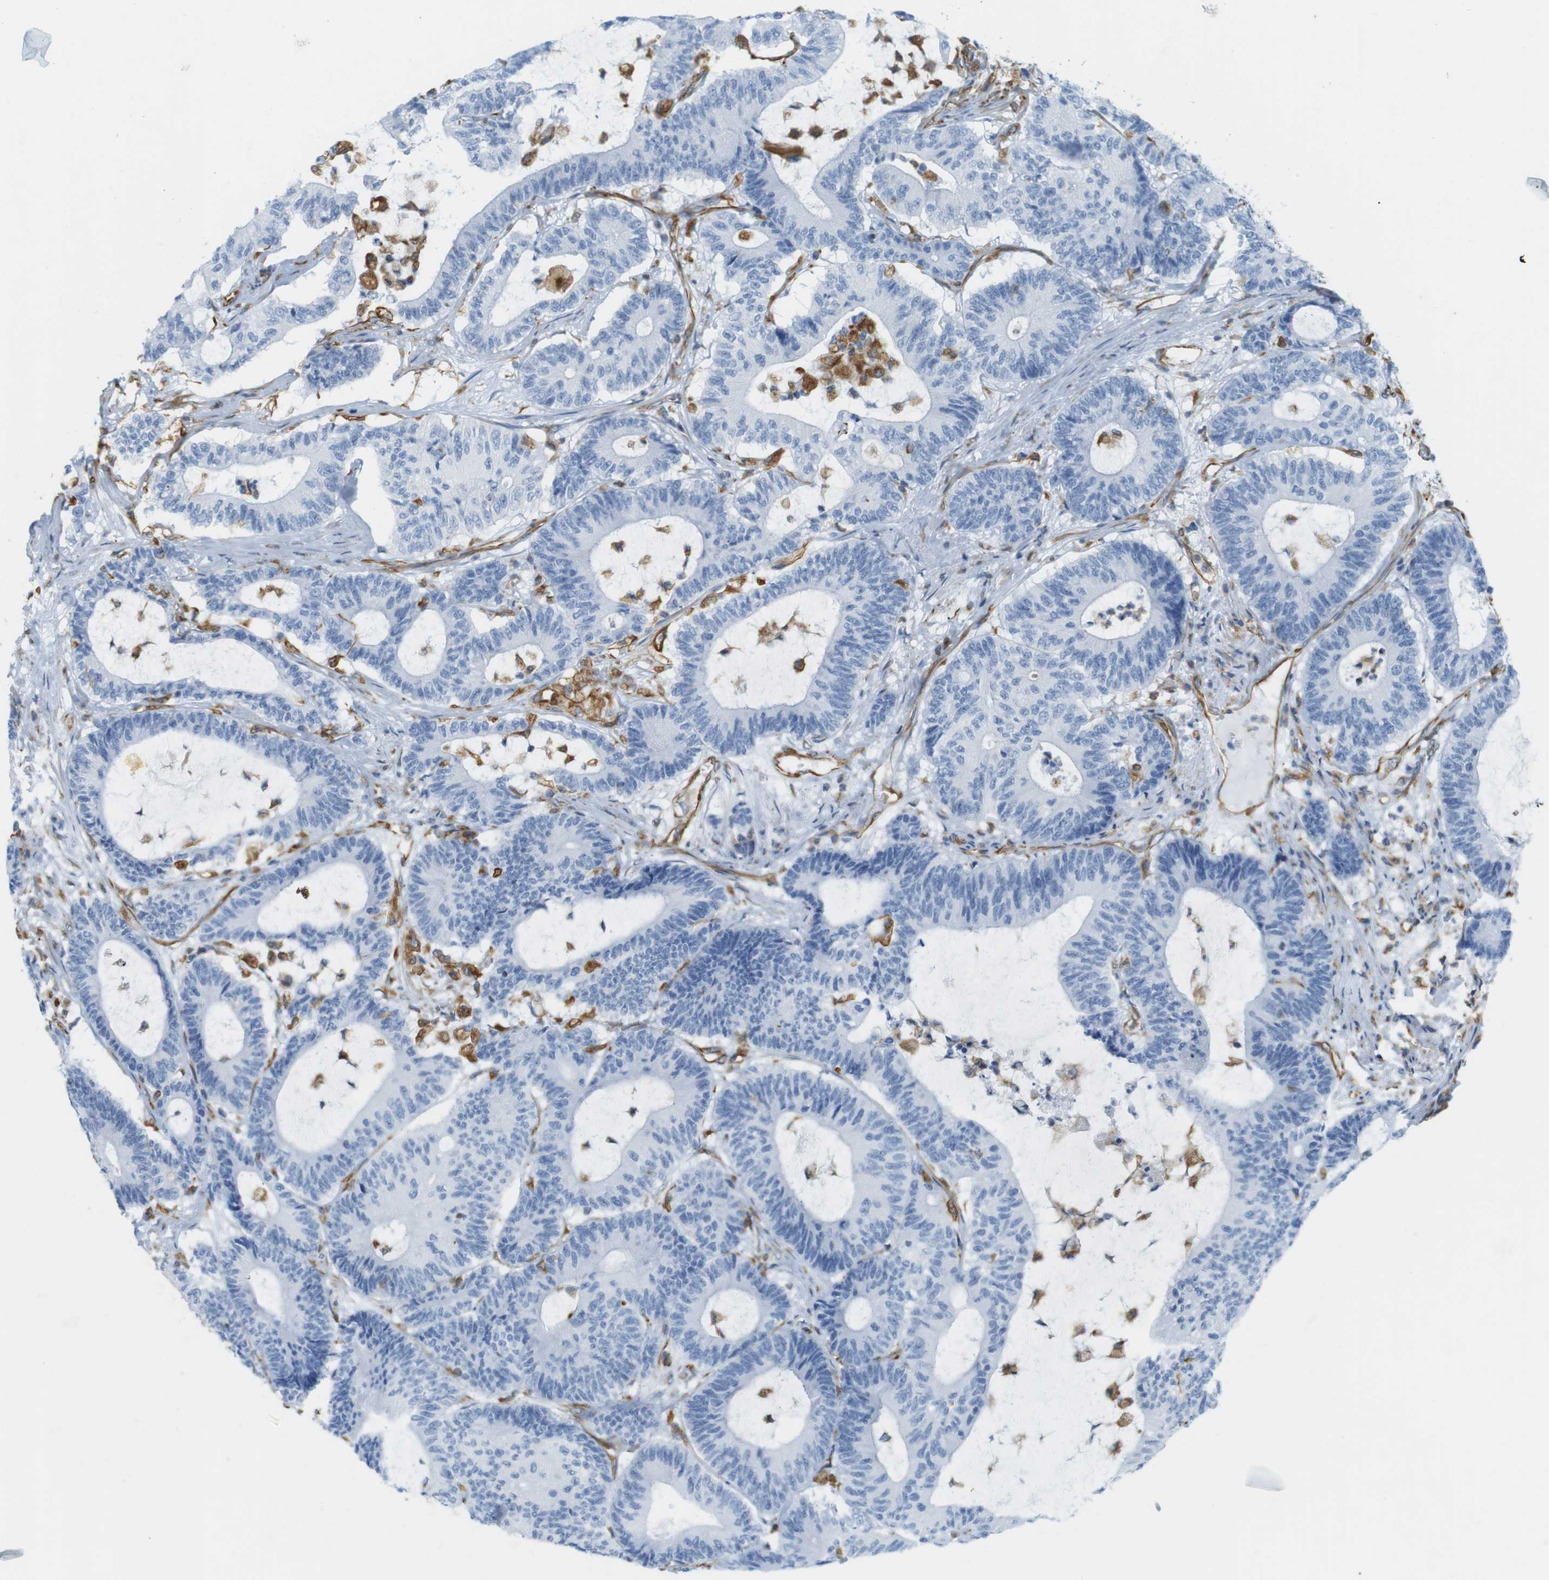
{"staining": {"intensity": "negative", "quantity": "none", "location": "none"}, "tissue": "colorectal cancer", "cell_type": "Tumor cells", "image_type": "cancer", "snomed": [{"axis": "morphology", "description": "Adenocarcinoma, NOS"}, {"axis": "topography", "description": "Colon"}], "caption": "Immunohistochemistry (IHC) histopathology image of colorectal cancer (adenocarcinoma) stained for a protein (brown), which shows no positivity in tumor cells.", "gene": "MS4A10", "patient": {"sex": "female", "age": 84}}